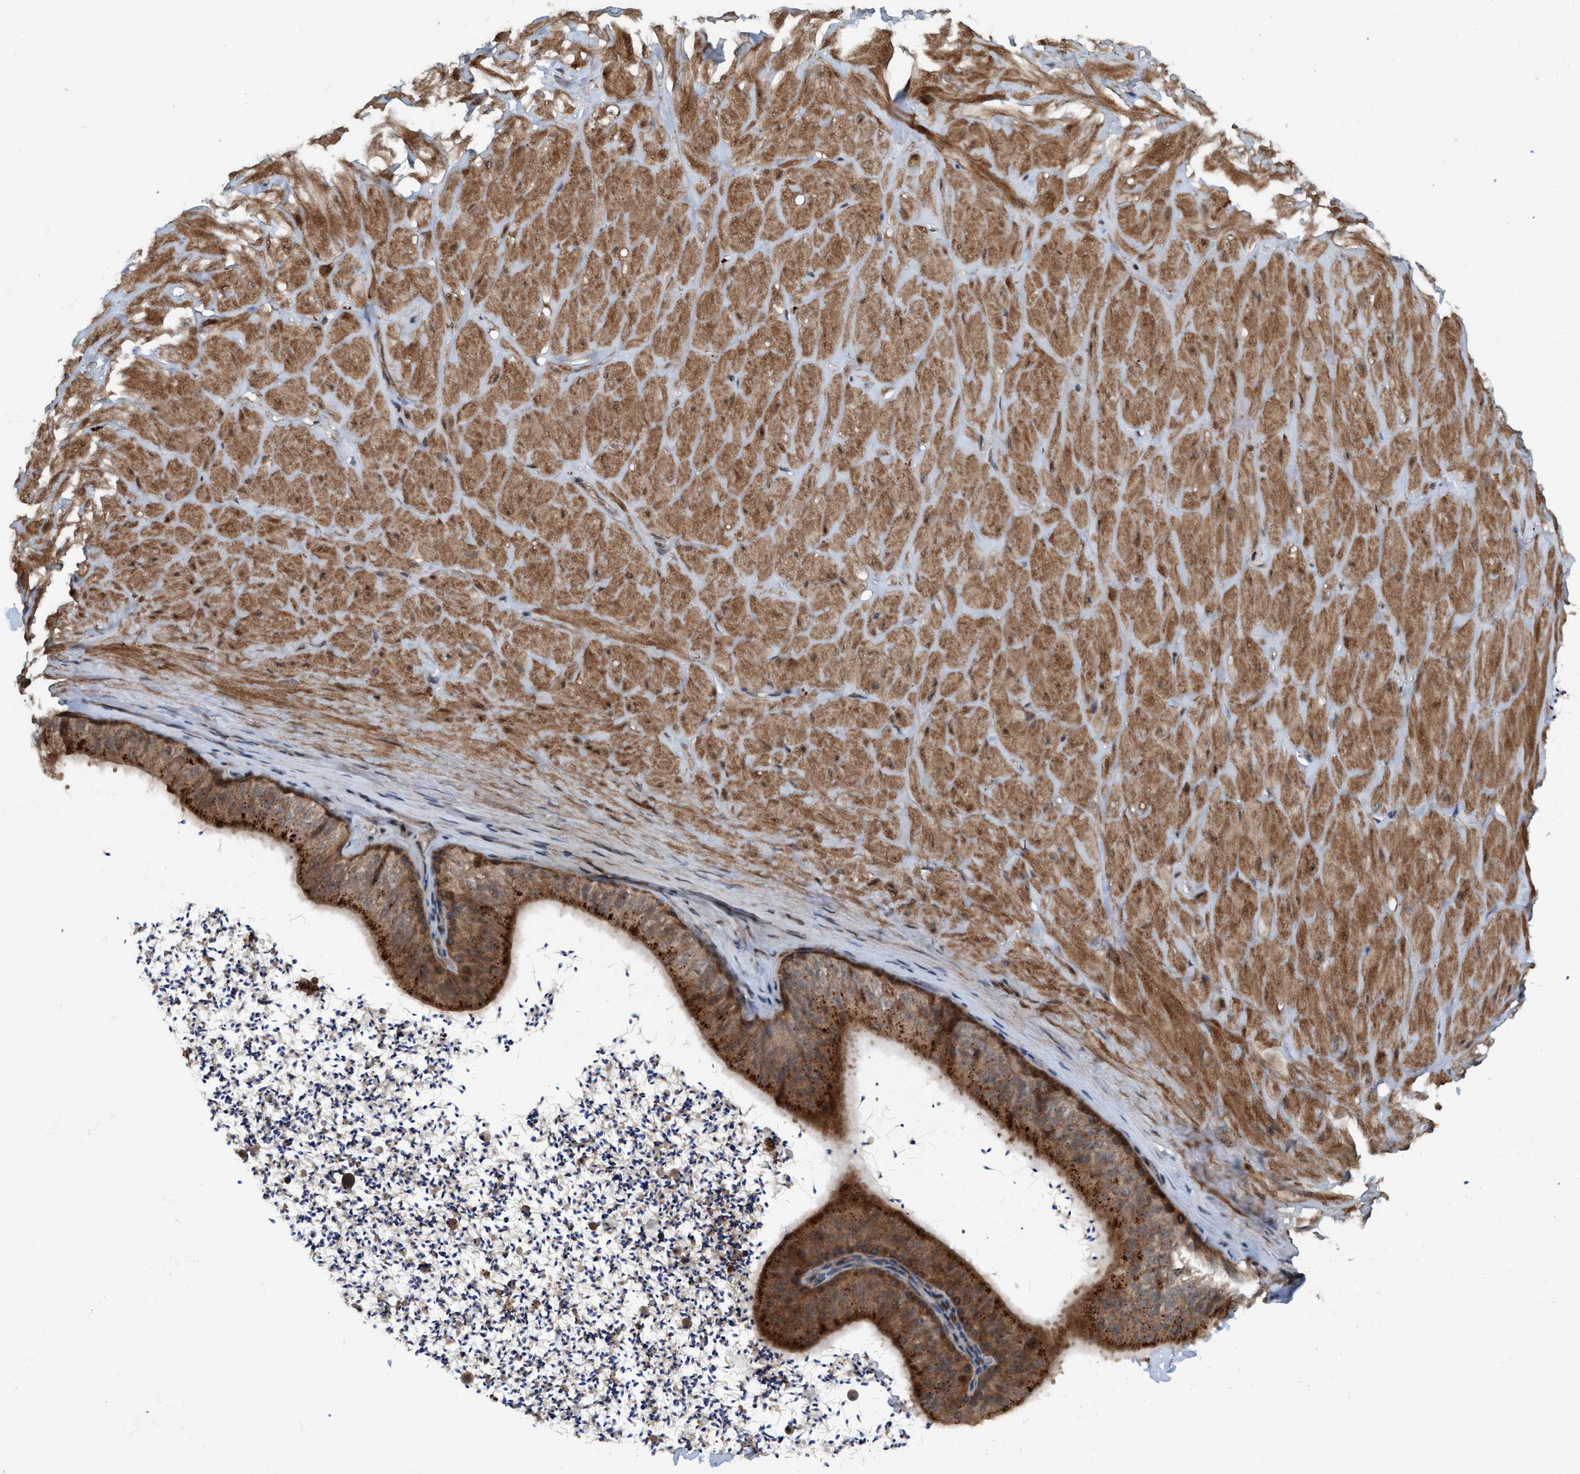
{"staining": {"intensity": "moderate", "quantity": ">75%", "location": "cytoplasmic/membranous"}, "tissue": "adipose tissue", "cell_type": "Adipocytes", "image_type": "normal", "snomed": [{"axis": "morphology", "description": "Normal tissue, NOS"}, {"axis": "topography", "description": "Adipose tissue"}, {"axis": "topography", "description": "Vascular tissue"}, {"axis": "topography", "description": "Peripheral nerve tissue"}], "caption": "The histopathology image shows immunohistochemical staining of benign adipose tissue. There is moderate cytoplasmic/membranous expression is present in about >75% of adipocytes. The staining is performed using DAB (3,3'-diaminobenzidine) brown chromogen to label protein expression. The nuclei are counter-stained blue using hematoxylin.", "gene": "NISCH", "patient": {"sex": "male", "age": 25}}